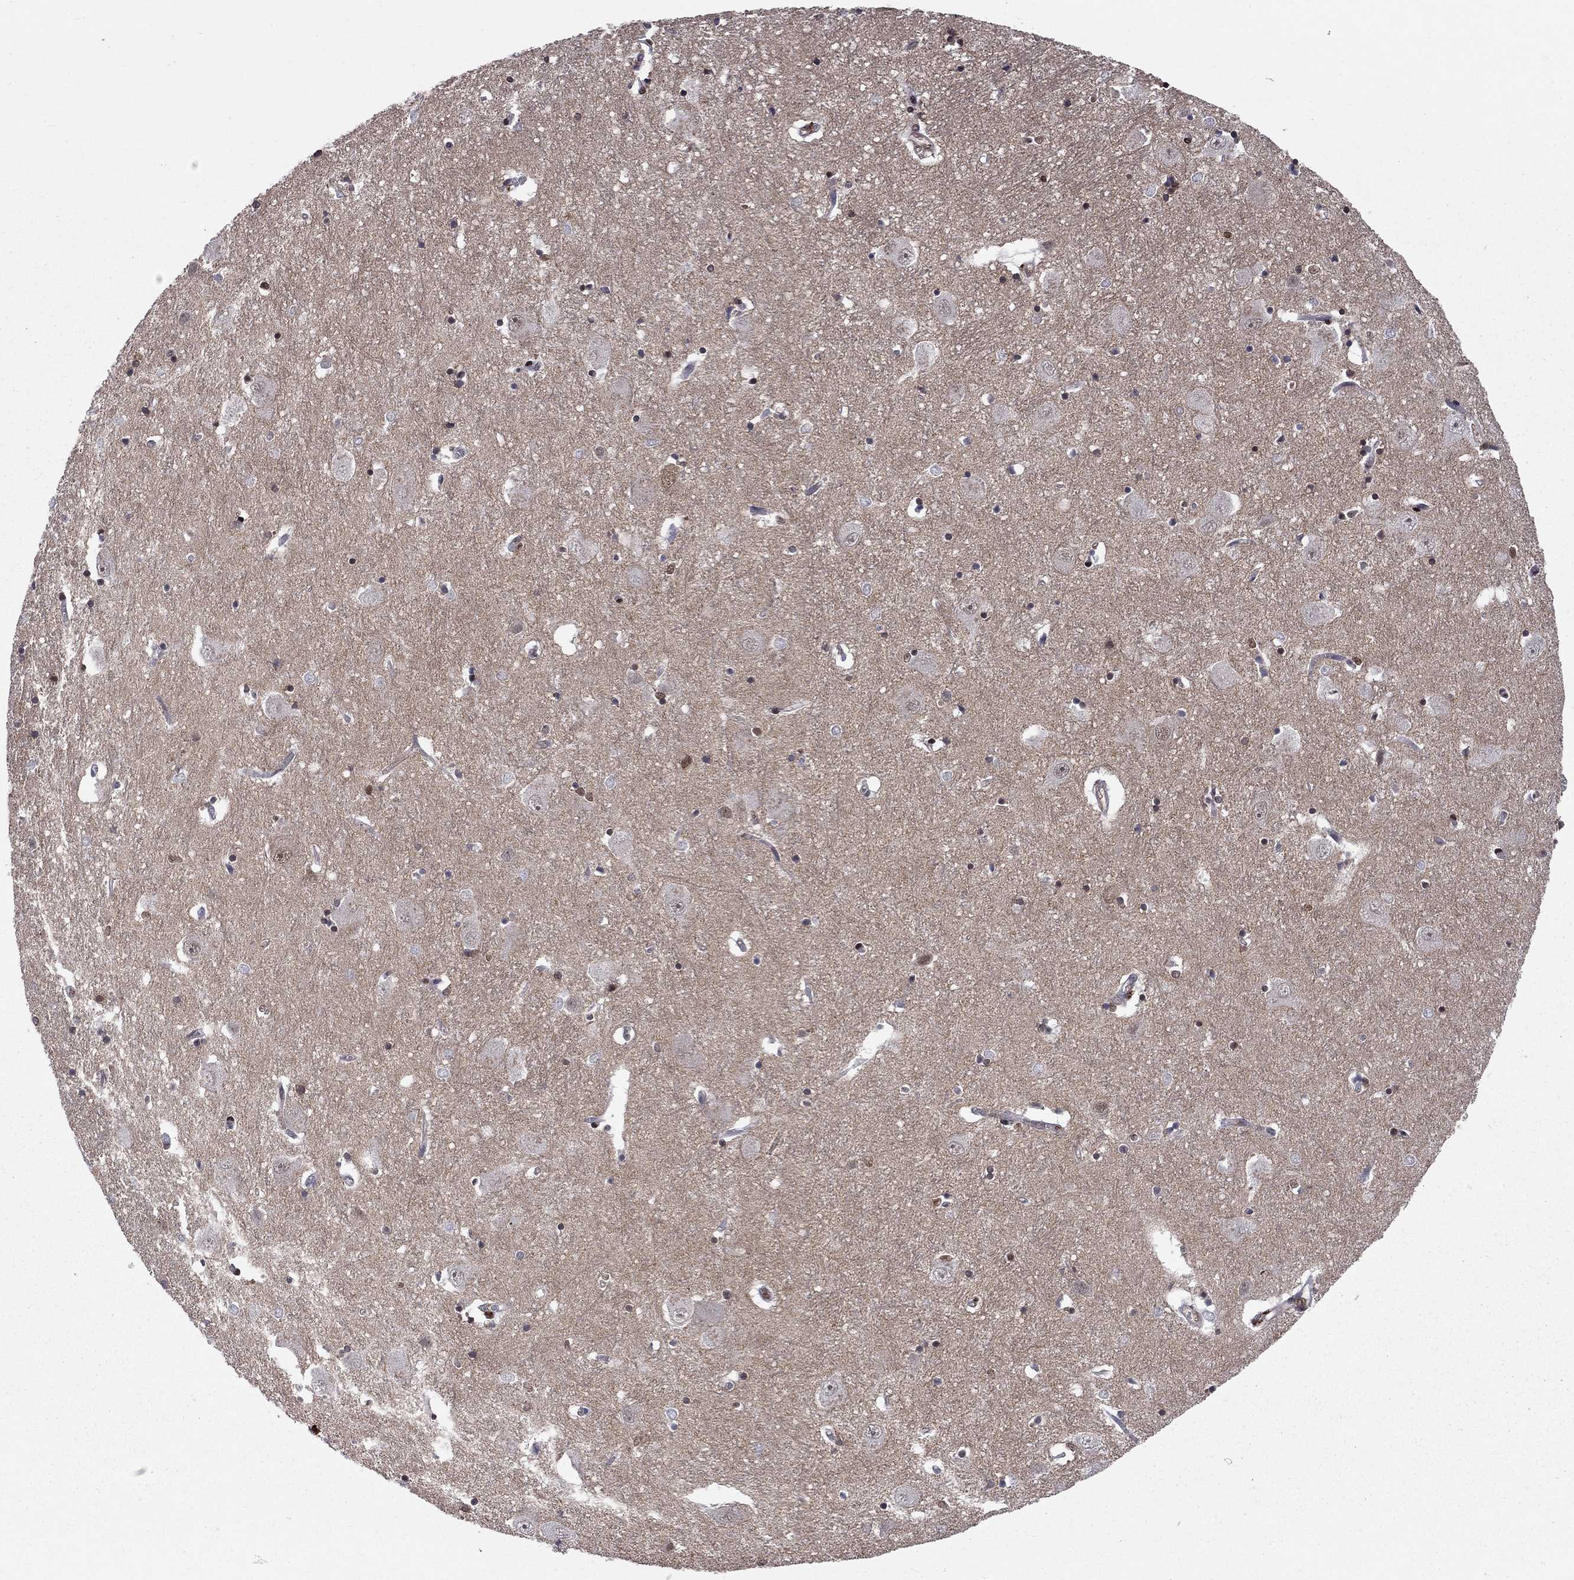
{"staining": {"intensity": "strong", "quantity": "25%-75%", "location": "nuclear"}, "tissue": "caudate", "cell_type": "Glial cells", "image_type": "normal", "snomed": [{"axis": "morphology", "description": "Normal tissue, NOS"}, {"axis": "topography", "description": "Lateral ventricle wall"}], "caption": "Unremarkable caudate was stained to show a protein in brown. There is high levels of strong nuclear expression in approximately 25%-75% of glial cells.", "gene": "SAP30L", "patient": {"sex": "male", "age": 54}}